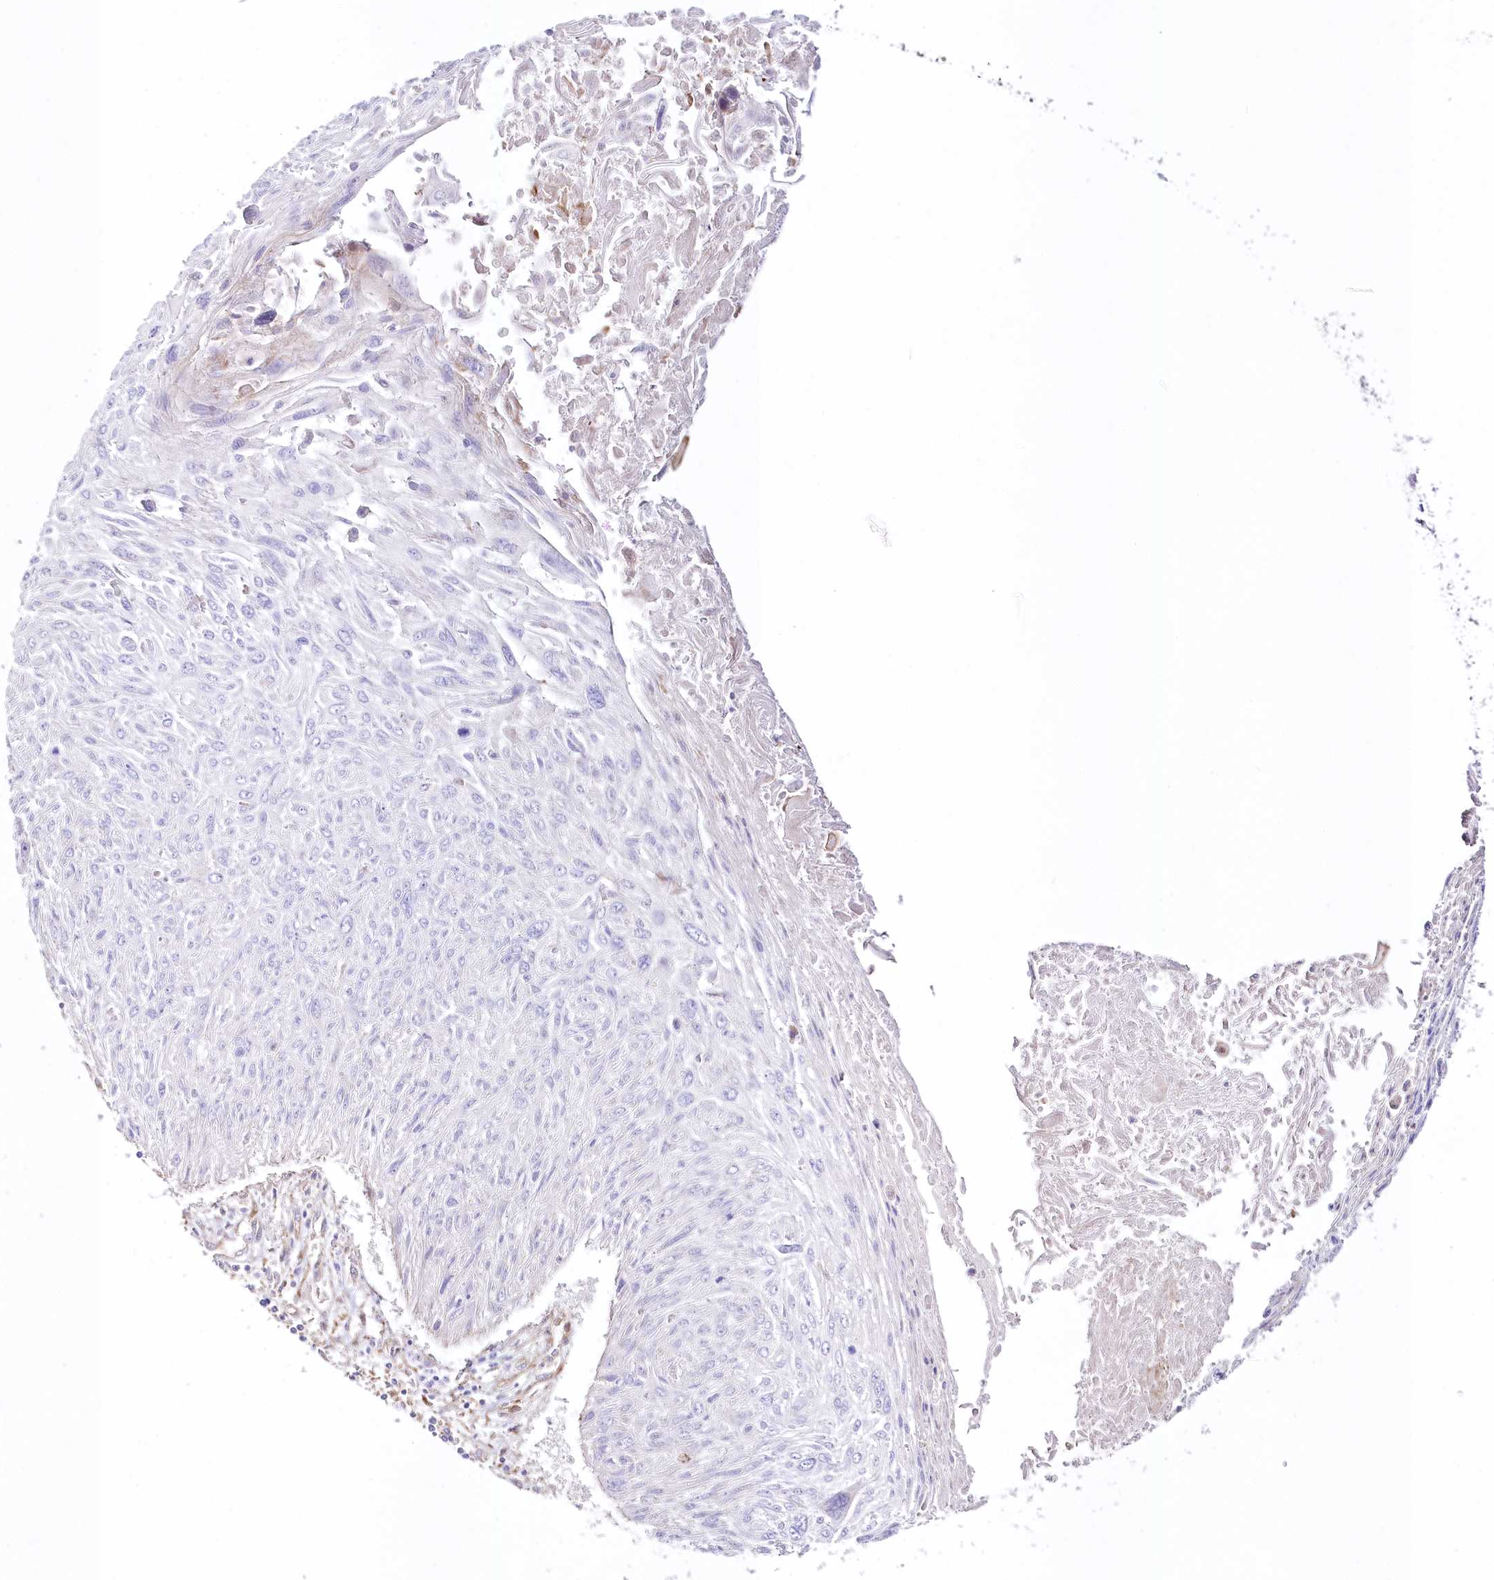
{"staining": {"intensity": "weak", "quantity": "<25%", "location": "cytoplasmic/membranous"}, "tissue": "cervical cancer", "cell_type": "Tumor cells", "image_type": "cancer", "snomed": [{"axis": "morphology", "description": "Squamous cell carcinoma, NOS"}, {"axis": "topography", "description": "Cervix"}], "caption": "Tumor cells are negative for brown protein staining in squamous cell carcinoma (cervical). (Brightfield microscopy of DAB (3,3'-diaminobenzidine) immunohistochemistry (IHC) at high magnification).", "gene": "ABRAXAS2", "patient": {"sex": "female", "age": 51}}